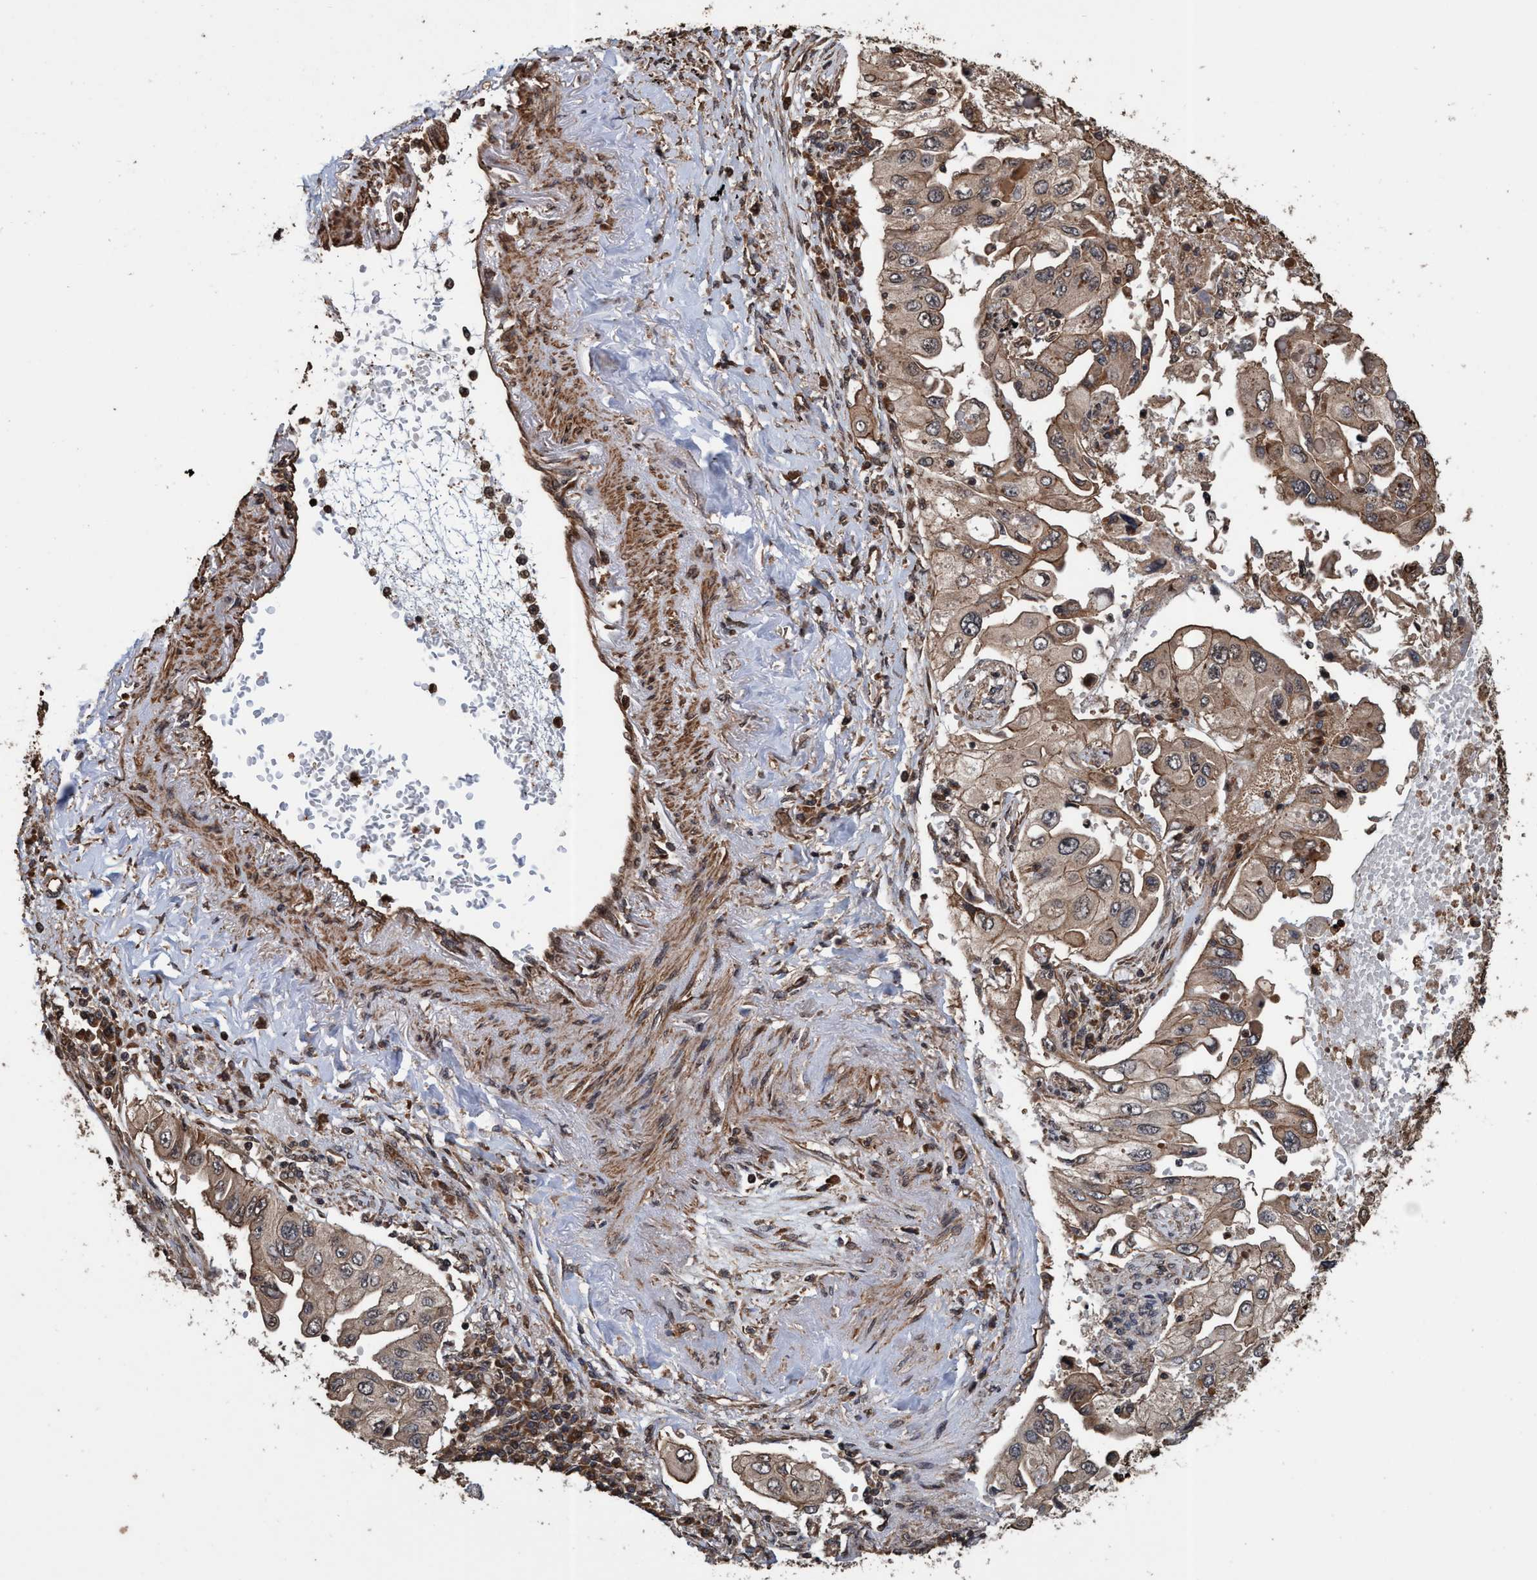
{"staining": {"intensity": "weak", "quantity": ">75%", "location": "cytoplasmic/membranous"}, "tissue": "lung cancer", "cell_type": "Tumor cells", "image_type": "cancer", "snomed": [{"axis": "morphology", "description": "Adenocarcinoma, NOS"}, {"axis": "topography", "description": "Lung"}], "caption": "Immunohistochemical staining of human lung cancer reveals low levels of weak cytoplasmic/membranous protein positivity in approximately >75% of tumor cells. The staining was performed using DAB (3,3'-diaminobenzidine), with brown indicating positive protein expression. Nuclei are stained blue with hematoxylin.", "gene": "TRPC7", "patient": {"sex": "male", "age": 84}}